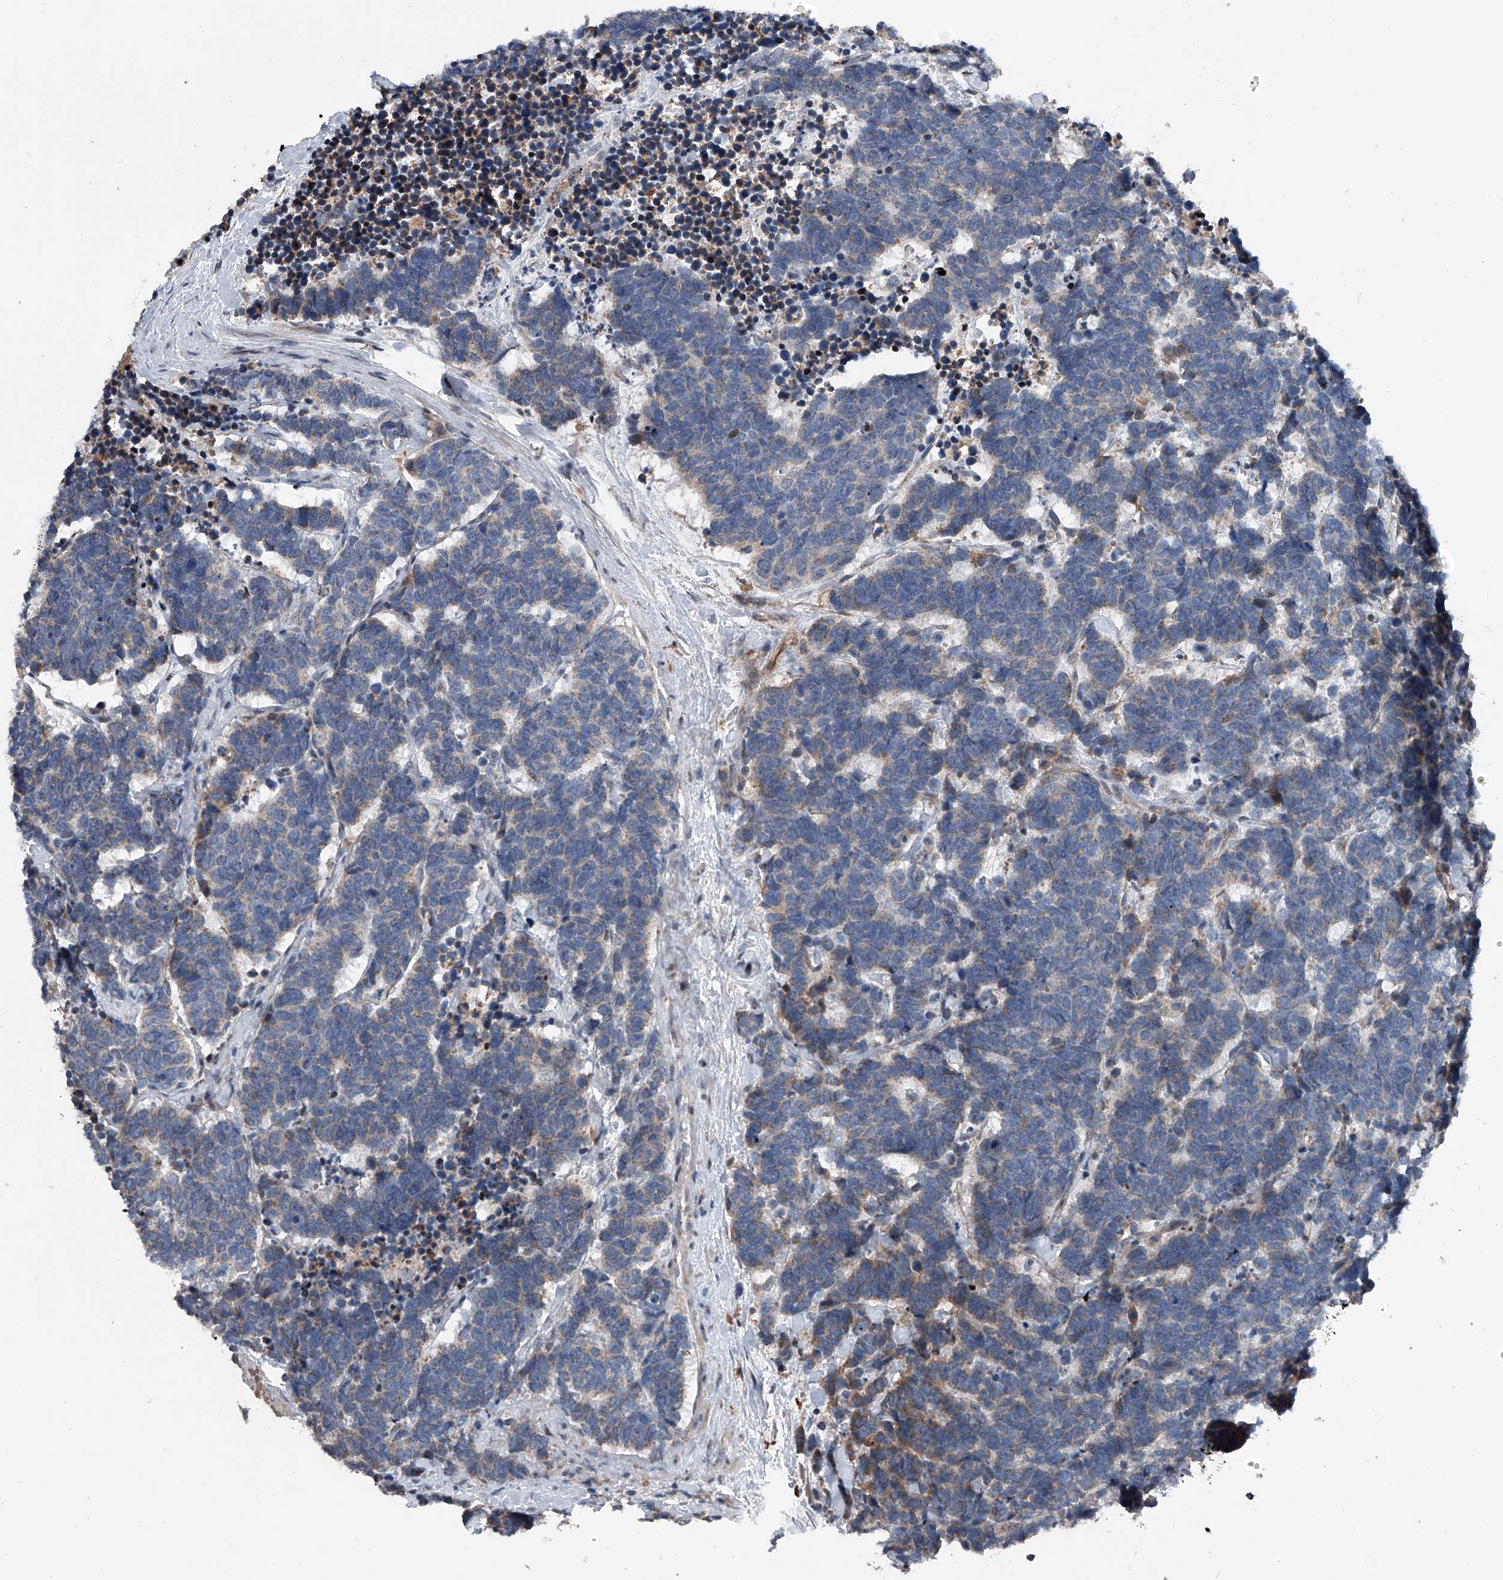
{"staining": {"intensity": "moderate", "quantity": "<25%", "location": "cytoplasmic/membranous"}, "tissue": "carcinoid", "cell_type": "Tumor cells", "image_type": "cancer", "snomed": [{"axis": "morphology", "description": "Carcinoma, NOS"}, {"axis": "morphology", "description": "Carcinoid, malignant, NOS"}, {"axis": "topography", "description": "Urinary bladder"}], "caption": "Malignant carcinoid was stained to show a protein in brown. There is low levels of moderate cytoplasmic/membranous positivity in about <25% of tumor cells.", "gene": "DST", "patient": {"sex": "male", "age": 57}}